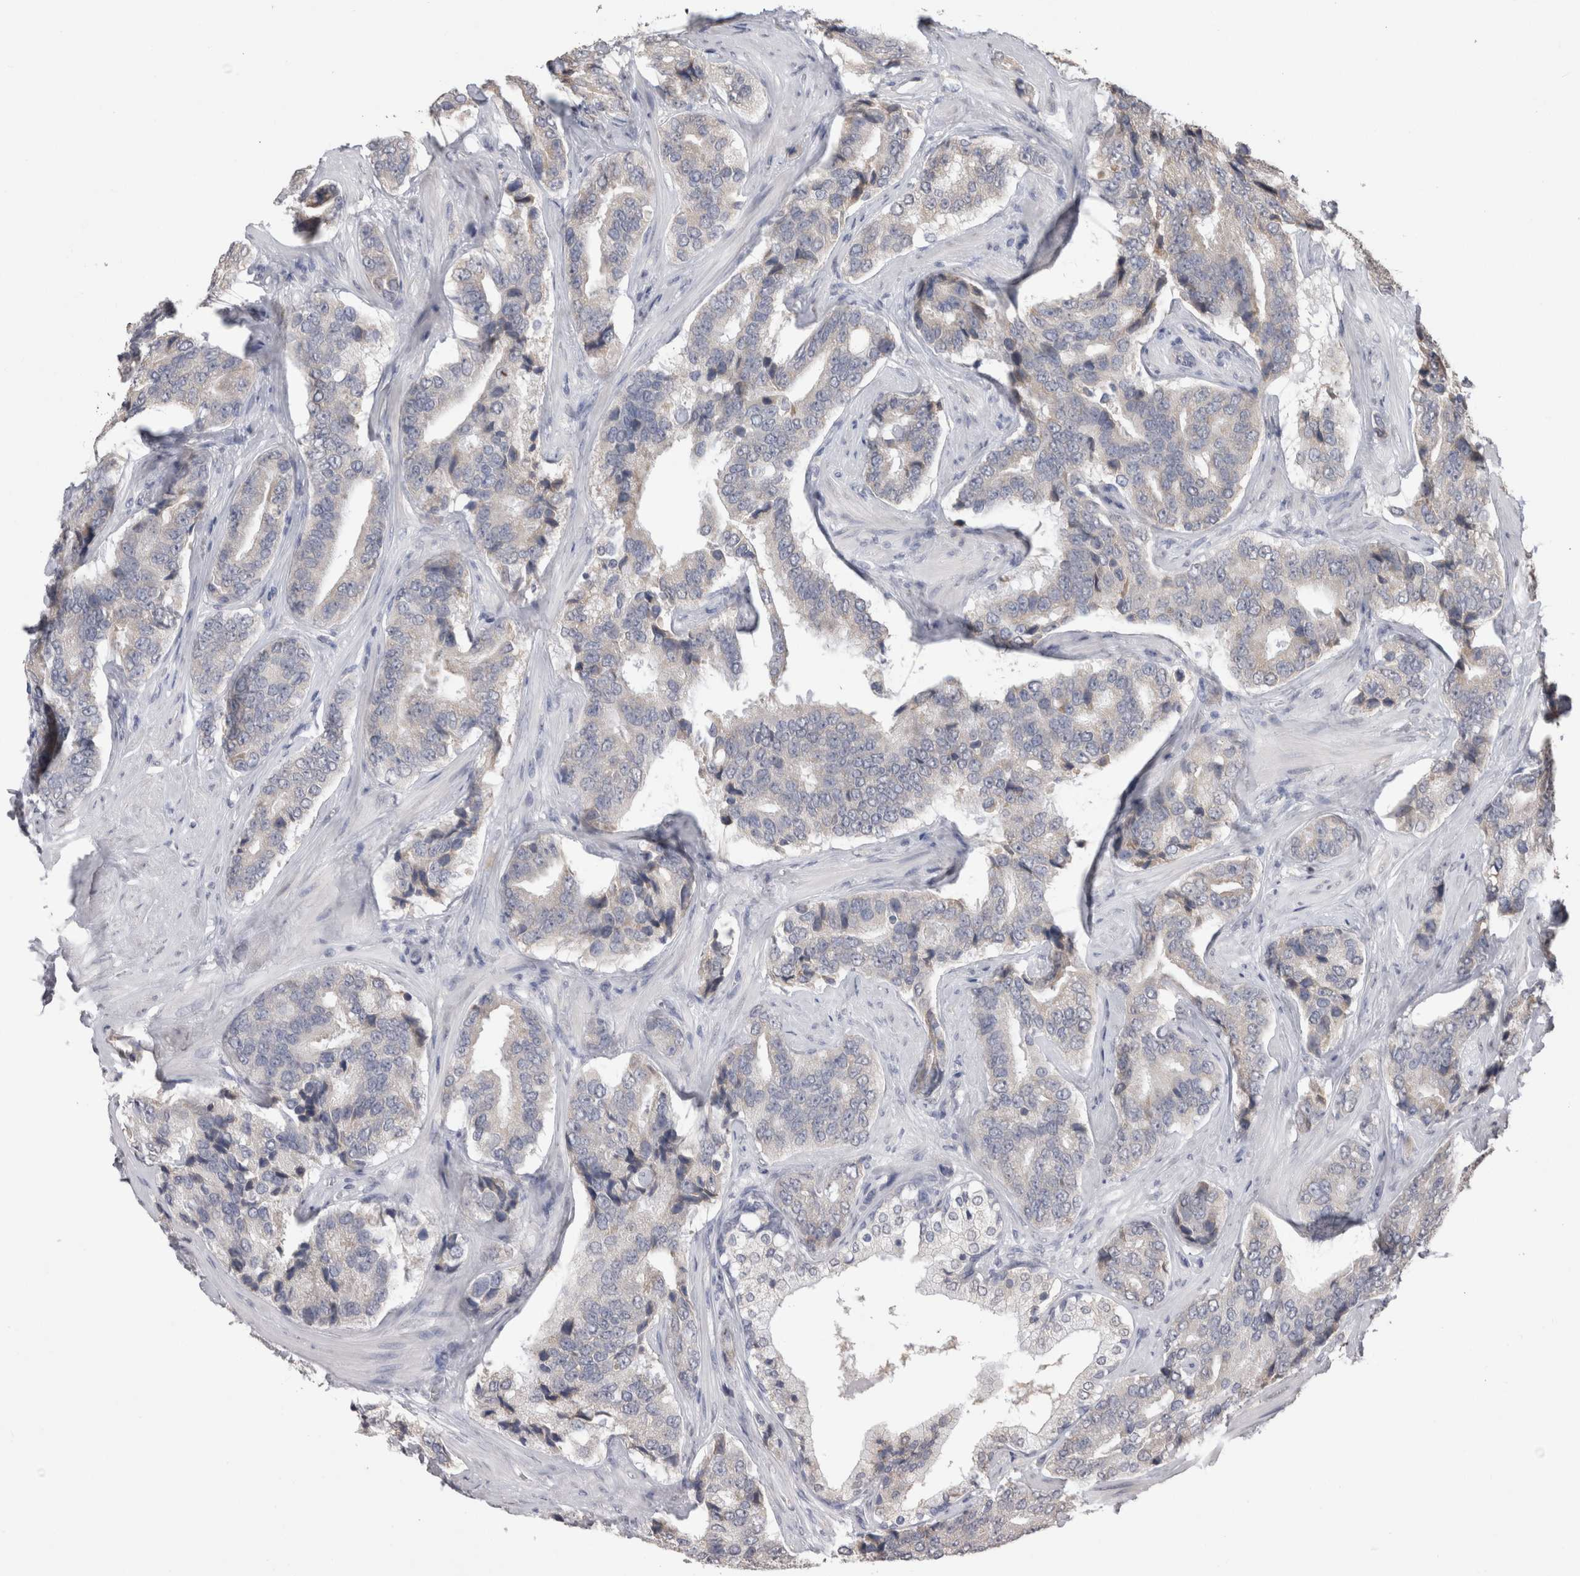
{"staining": {"intensity": "negative", "quantity": "none", "location": "none"}, "tissue": "prostate cancer", "cell_type": "Tumor cells", "image_type": "cancer", "snomed": [{"axis": "morphology", "description": "Adenocarcinoma, High grade"}, {"axis": "topography", "description": "Prostate"}], "caption": "High magnification brightfield microscopy of adenocarcinoma (high-grade) (prostate) stained with DAB (3,3'-diaminobenzidine) (brown) and counterstained with hematoxylin (blue): tumor cells show no significant staining.", "gene": "NOMO1", "patient": {"sex": "male", "age": 60}}